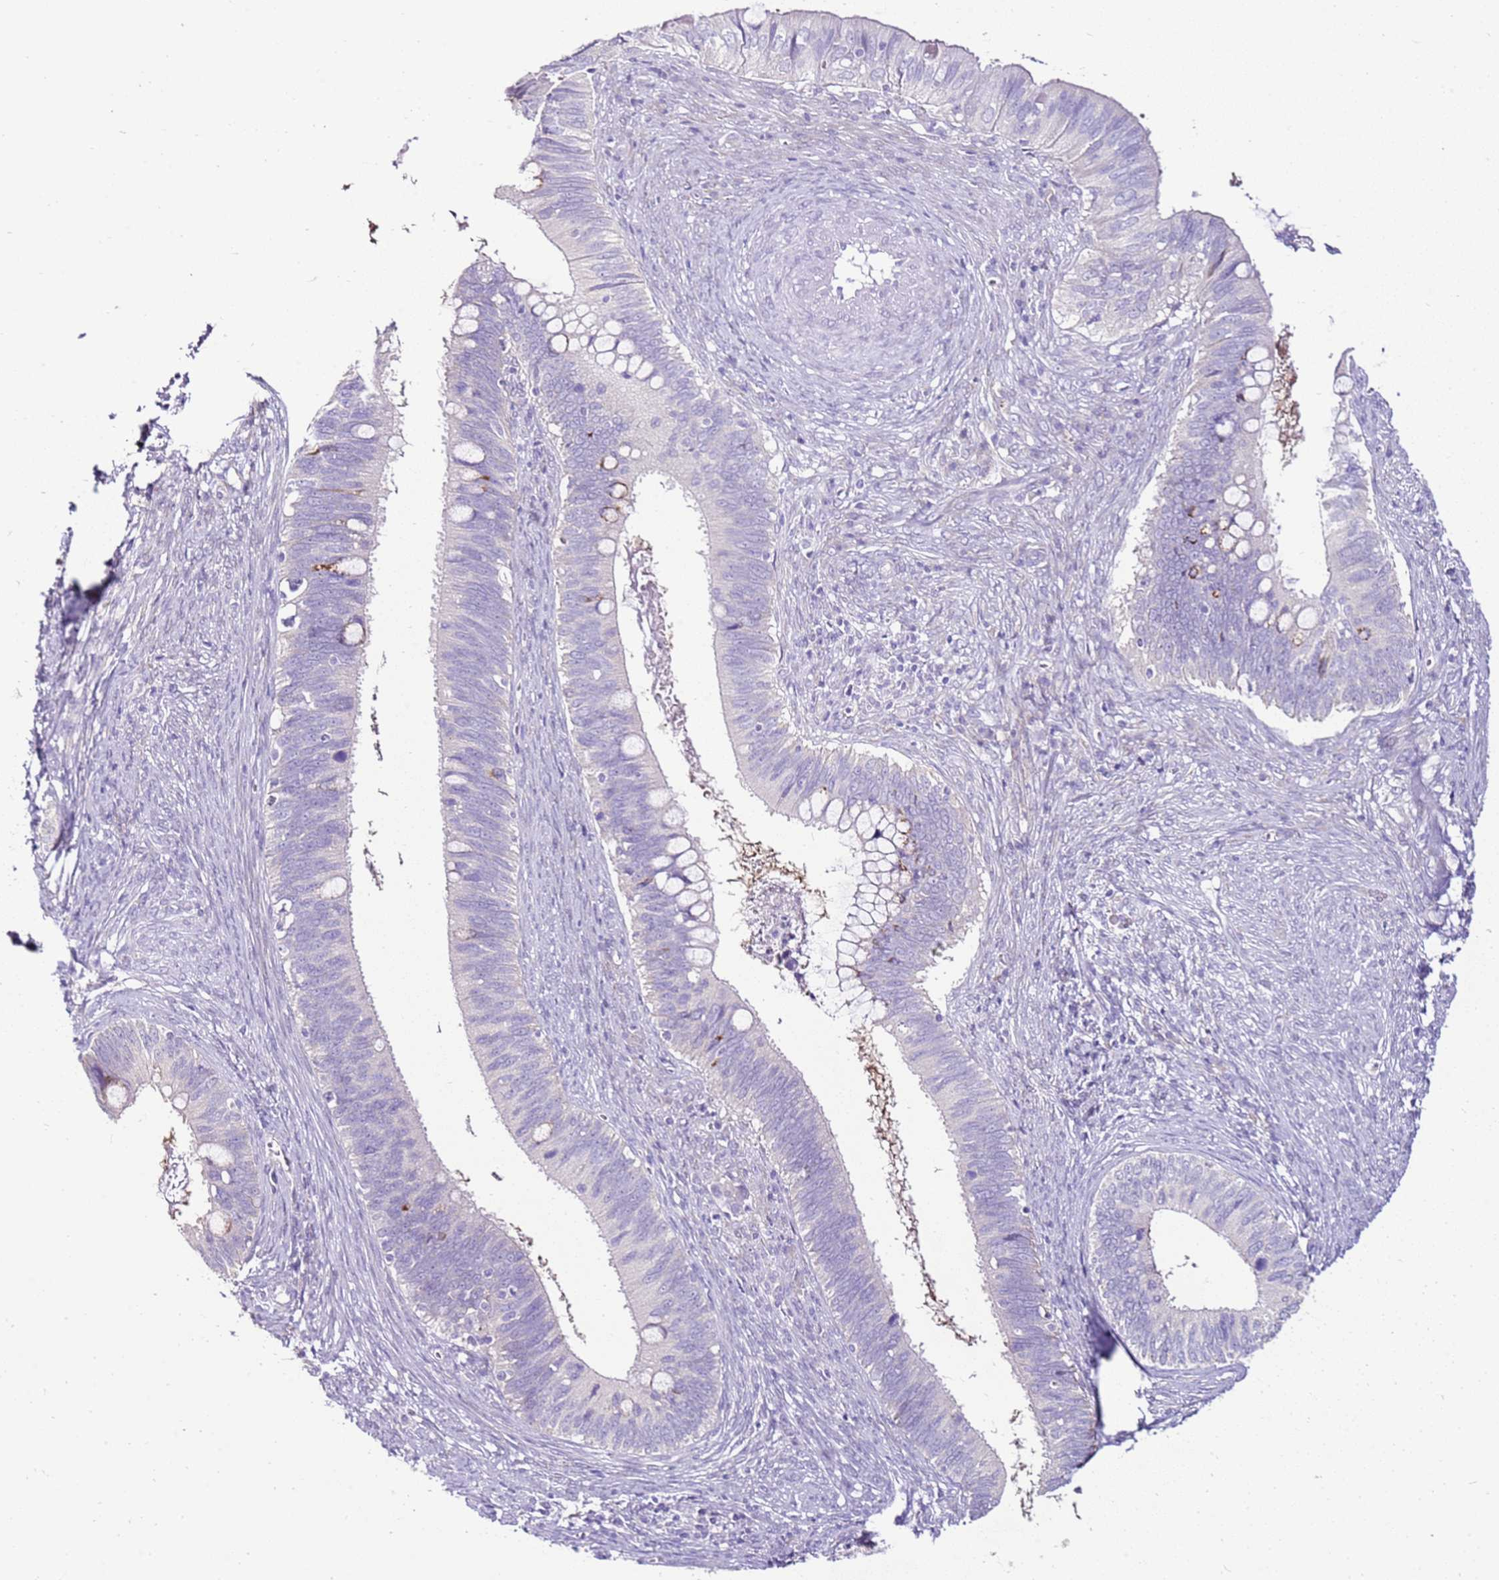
{"staining": {"intensity": "negative", "quantity": "none", "location": "none"}, "tissue": "cervical cancer", "cell_type": "Tumor cells", "image_type": "cancer", "snomed": [{"axis": "morphology", "description": "Adenocarcinoma, NOS"}, {"axis": "topography", "description": "Cervix"}], "caption": "DAB (3,3'-diaminobenzidine) immunohistochemical staining of adenocarcinoma (cervical) demonstrates no significant staining in tumor cells.", "gene": "SLC38A5", "patient": {"sex": "female", "age": 42}}